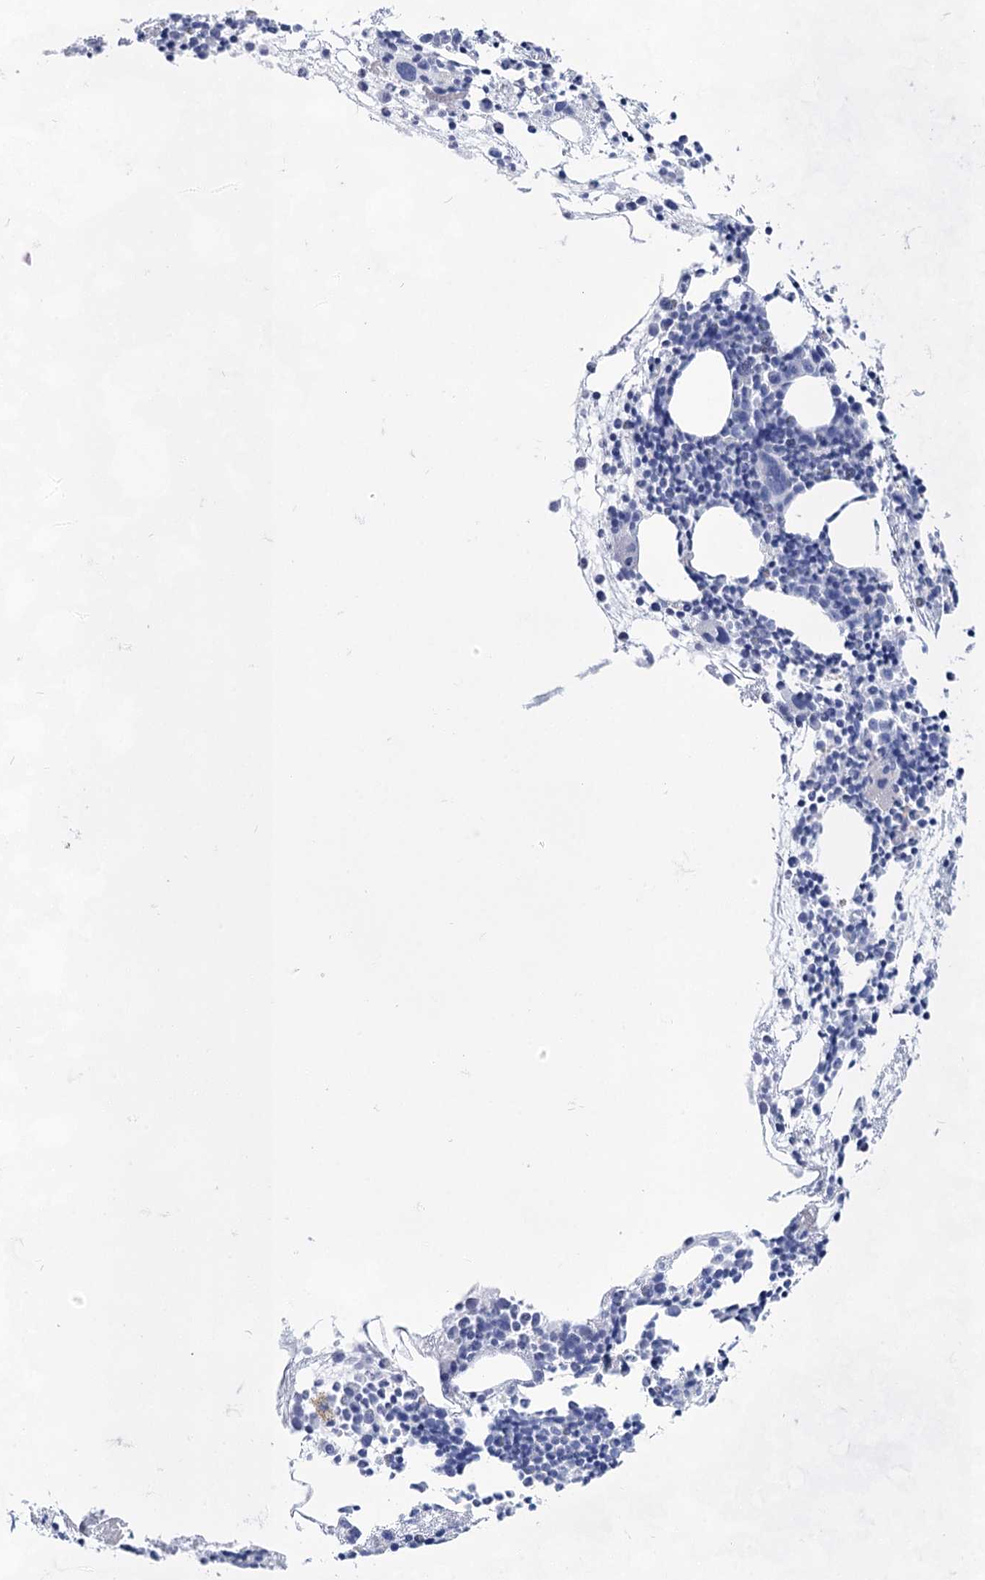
{"staining": {"intensity": "negative", "quantity": "none", "location": "none"}, "tissue": "bone marrow", "cell_type": "Hematopoietic cells", "image_type": "normal", "snomed": [{"axis": "morphology", "description": "Normal tissue, NOS"}, {"axis": "topography", "description": "Bone marrow"}], "caption": "IHC of unremarkable bone marrow reveals no positivity in hematopoietic cells. (Brightfield microscopy of DAB (3,3'-diaminobenzidine) IHC at high magnification).", "gene": "ACRV1", "patient": {"sex": "female", "age": 89}}